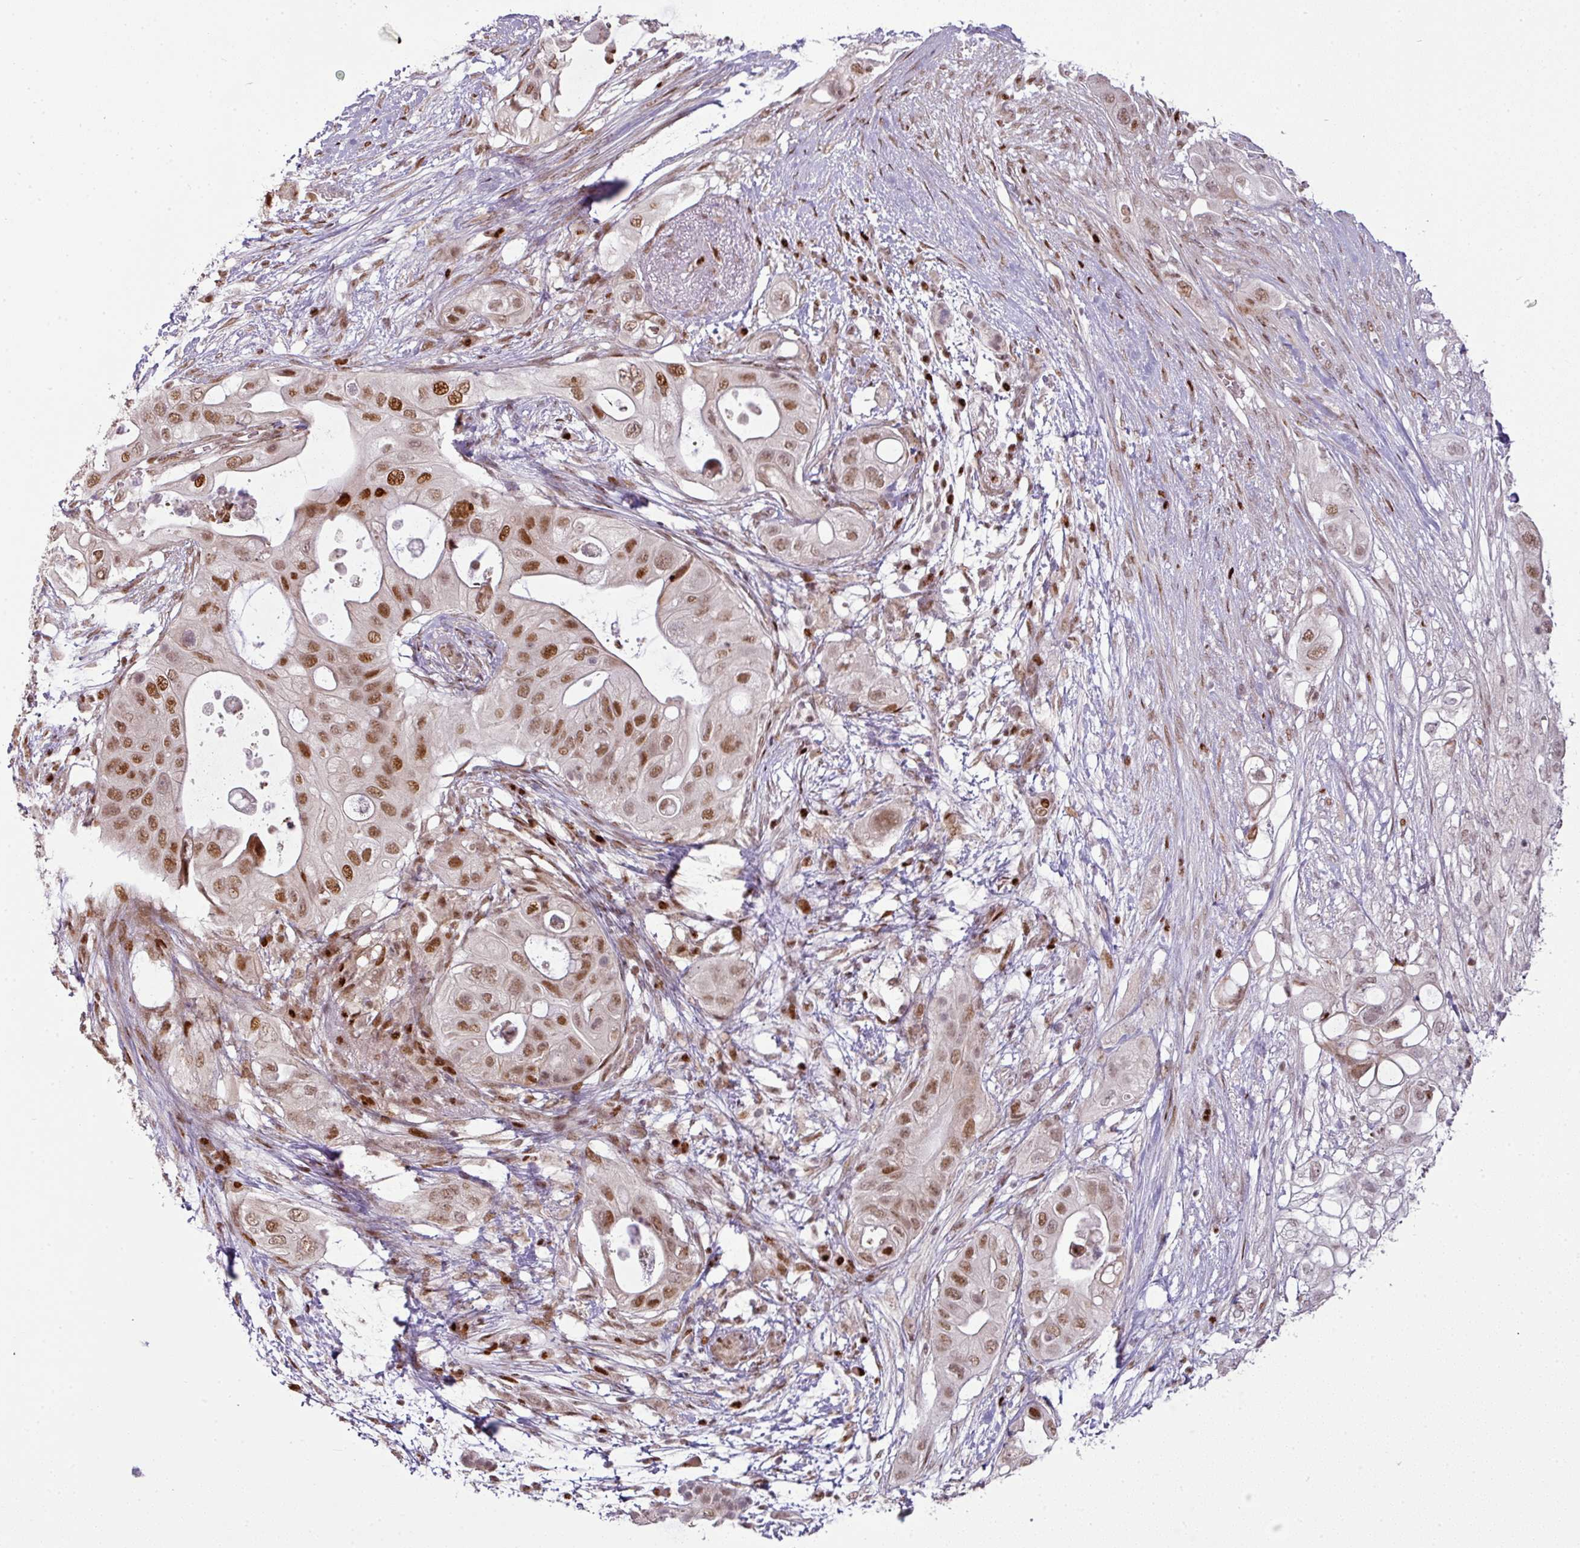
{"staining": {"intensity": "moderate", "quantity": ">75%", "location": "nuclear"}, "tissue": "pancreatic cancer", "cell_type": "Tumor cells", "image_type": "cancer", "snomed": [{"axis": "morphology", "description": "Adenocarcinoma, NOS"}, {"axis": "topography", "description": "Pancreas"}], "caption": "Immunohistochemistry (IHC) staining of pancreatic cancer, which displays medium levels of moderate nuclear positivity in approximately >75% of tumor cells indicating moderate nuclear protein expression. The staining was performed using DAB (3,3'-diaminobenzidine) (brown) for protein detection and nuclei were counterstained in hematoxylin (blue).", "gene": "MYSM1", "patient": {"sex": "female", "age": 72}}